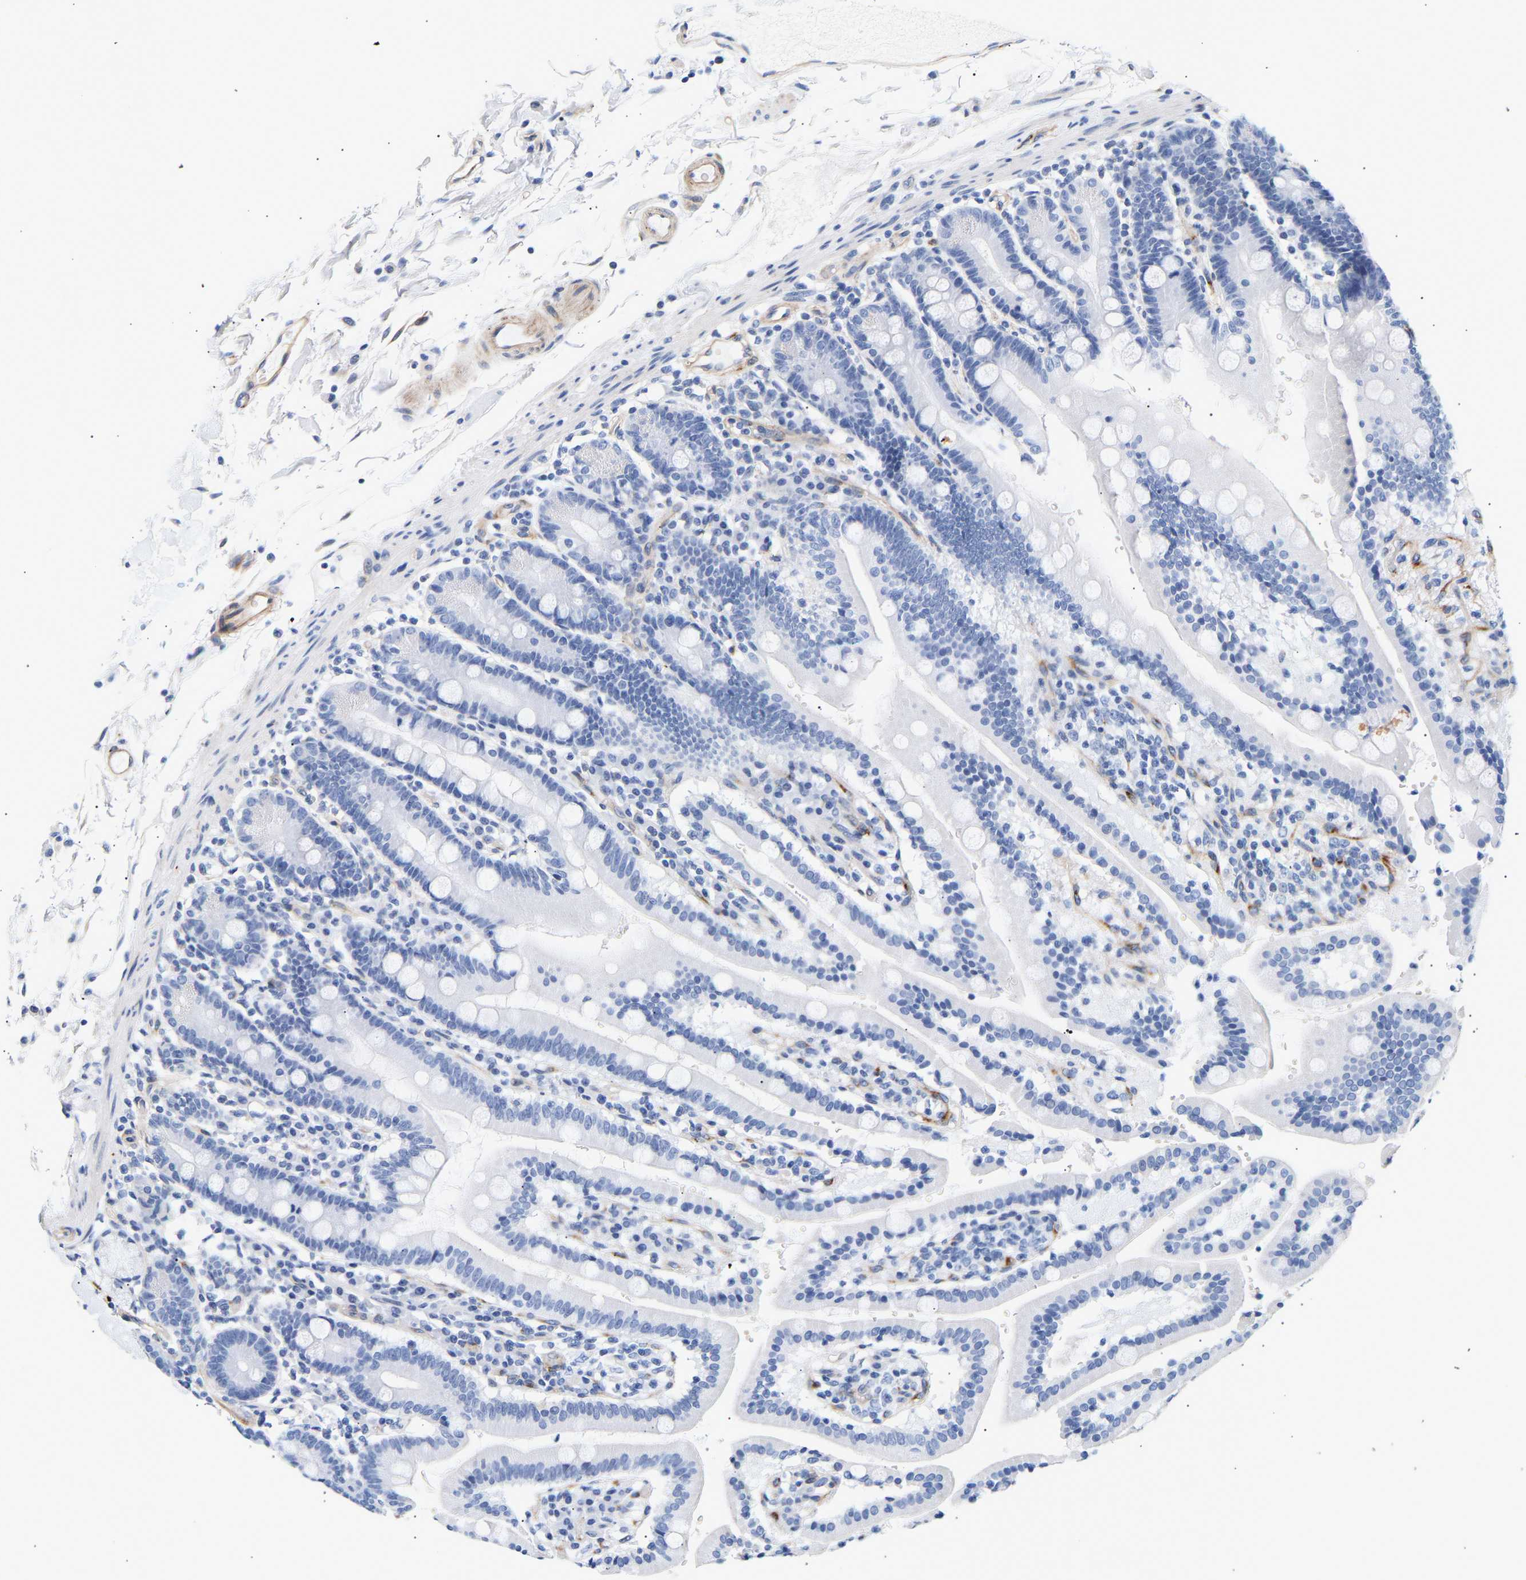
{"staining": {"intensity": "negative", "quantity": "none", "location": "none"}, "tissue": "duodenum", "cell_type": "Glandular cells", "image_type": "normal", "snomed": [{"axis": "morphology", "description": "Normal tissue, NOS"}, {"axis": "topography", "description": "Small intestine, NOS"}], "caption": "High power microscopy photomicrograph of an immunohistochemistry (IHC) micrograph of unremarkable duodenum, revealing no significant staining in glandular cells. (IHC, brightfield microscopy, high magnification).", "gene": "IGFBP7", "patient": {"sex": "female", "age": 71}}